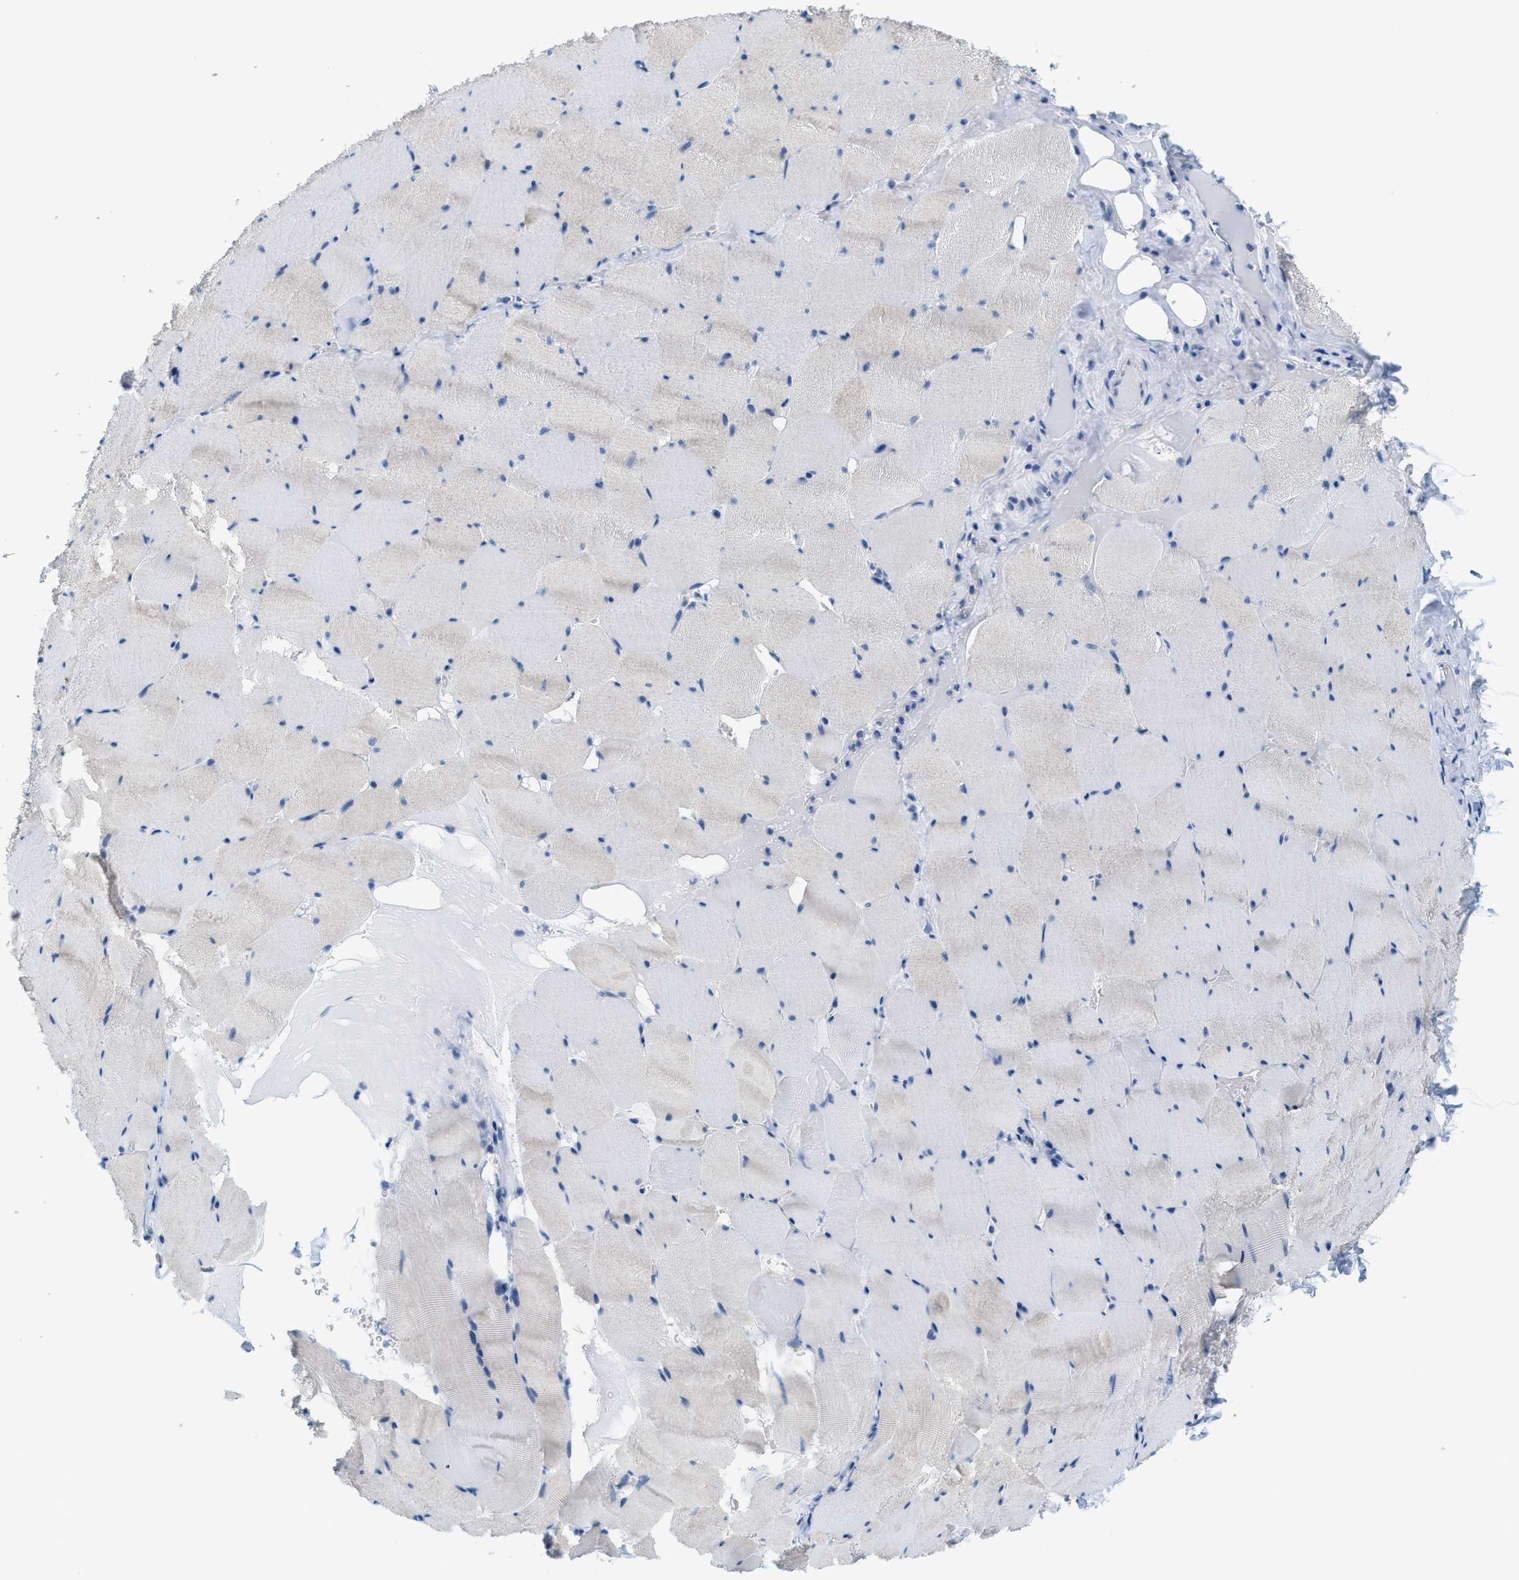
{"staining": {"intensity": "negative", "quantity": "none", "location": "none"}, "tissue": "skeletal muscle", "cell_type": "Myocytes", "image_type": "normal", "snomed": [{"axis": "morphology", "description": "Normal tissue, NOS"}, {"axis": "topography", "description": "Skeletal muscle"}], "caption": "This is an immunohistochemistry (IHC) micrograph of benign human skeletal muscle. There is no positivity in myocytes.", "gene": "KIFC3", "patient": {"sex": "male", "age": 62}}